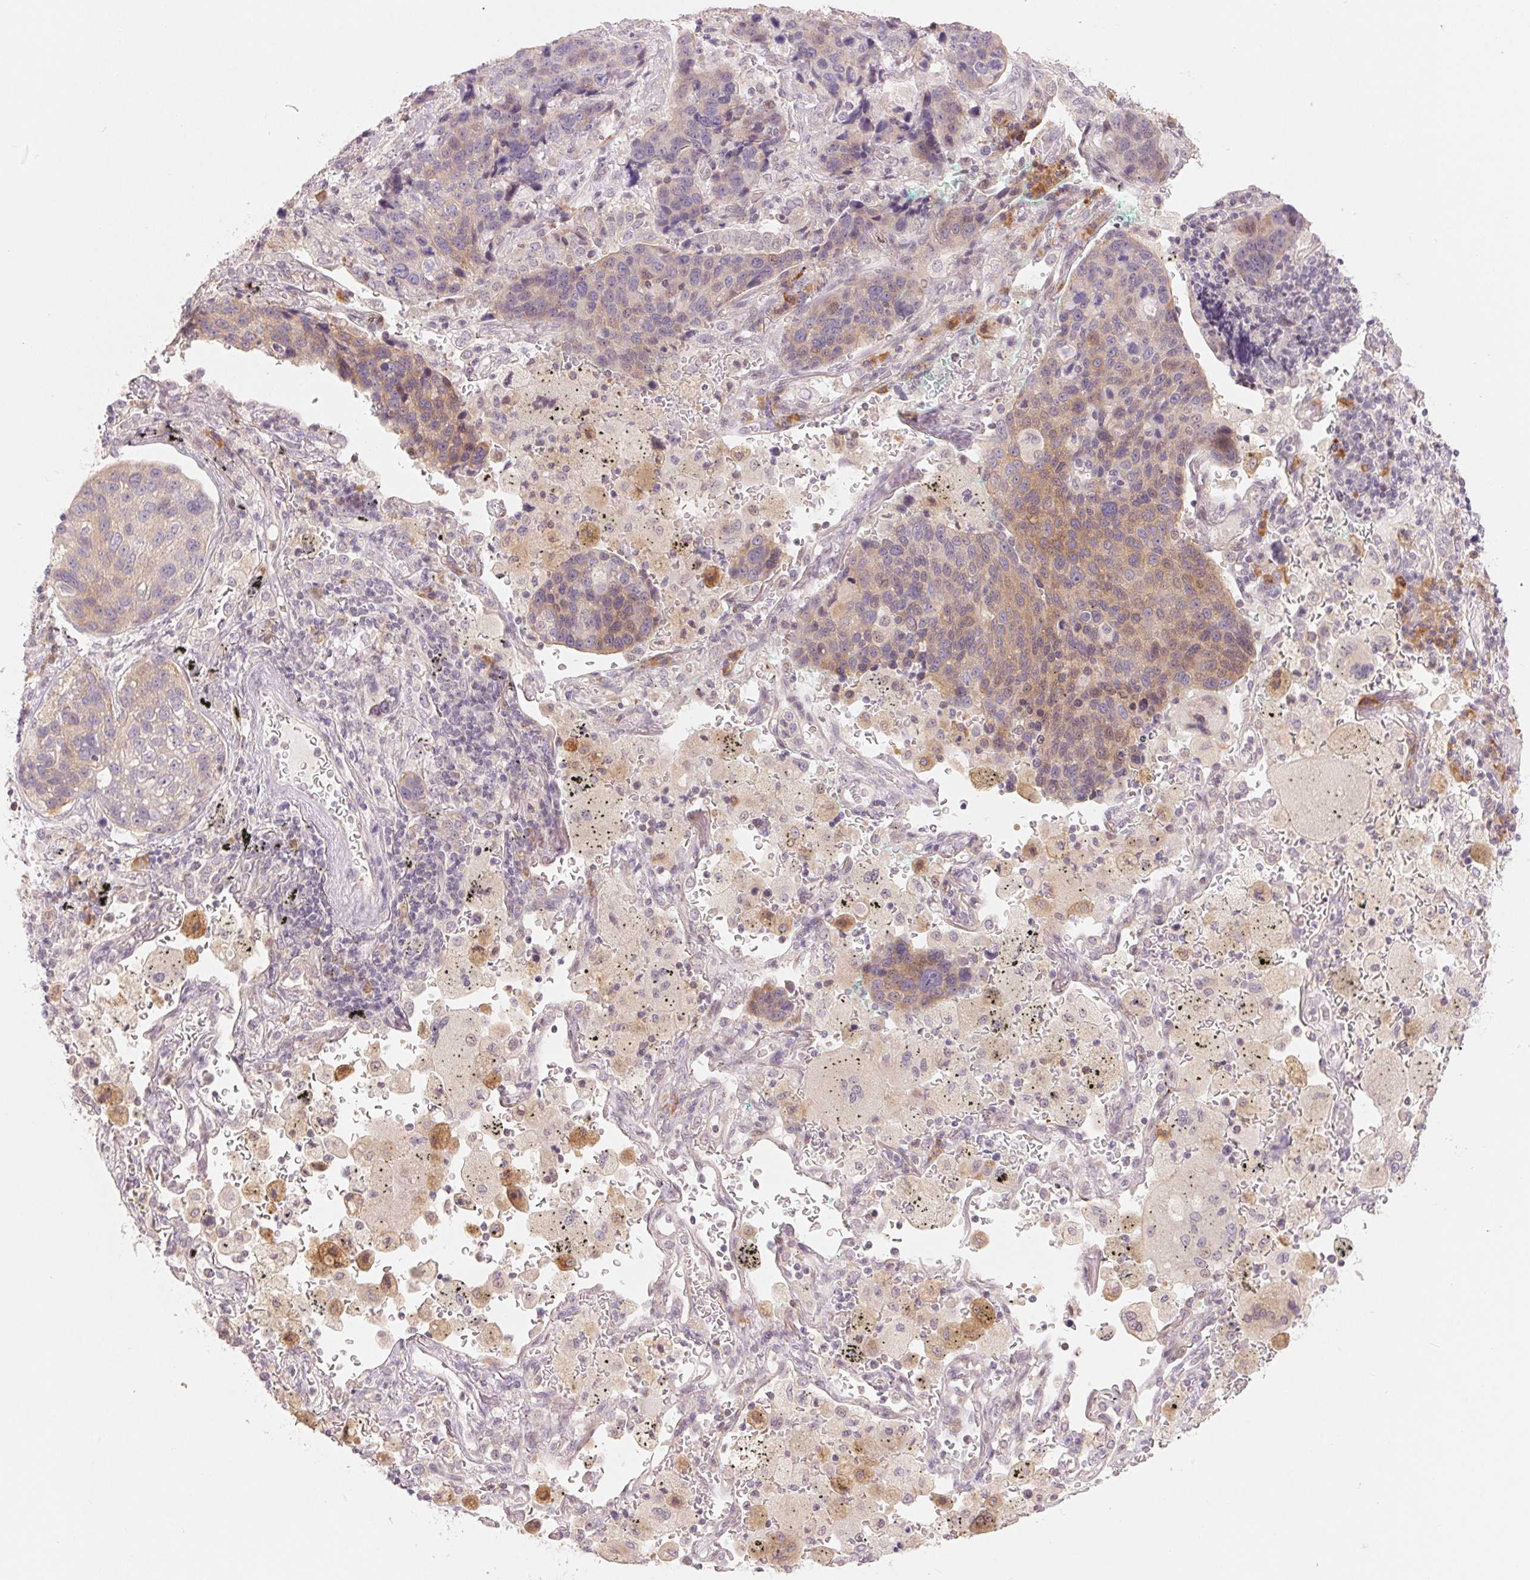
{"staining": {"intensity": "weak", "quantity": "25%-75%", "location": "cytoplasmic/membranous"}, "tissue": "lung cancer", "cell_type": "Tumor cells", "image_type": "cancer", "snomed": [{"axis": "morphology", "description": "Squamous cell carcinoma, NOS"}, {"axis": "topography", "description": "Lymph node"}, {"axis": "topography", "description": "Lung"}], "caption": "The histopathology image demonstrates a brown stain indicating the presence of a protein in the cytoplasmic/membranous of tumor cells in lung cancer (squamous cell carcinoma).", "gene": "DENND2C", "patient": {"sex": "male", "age": 61}}